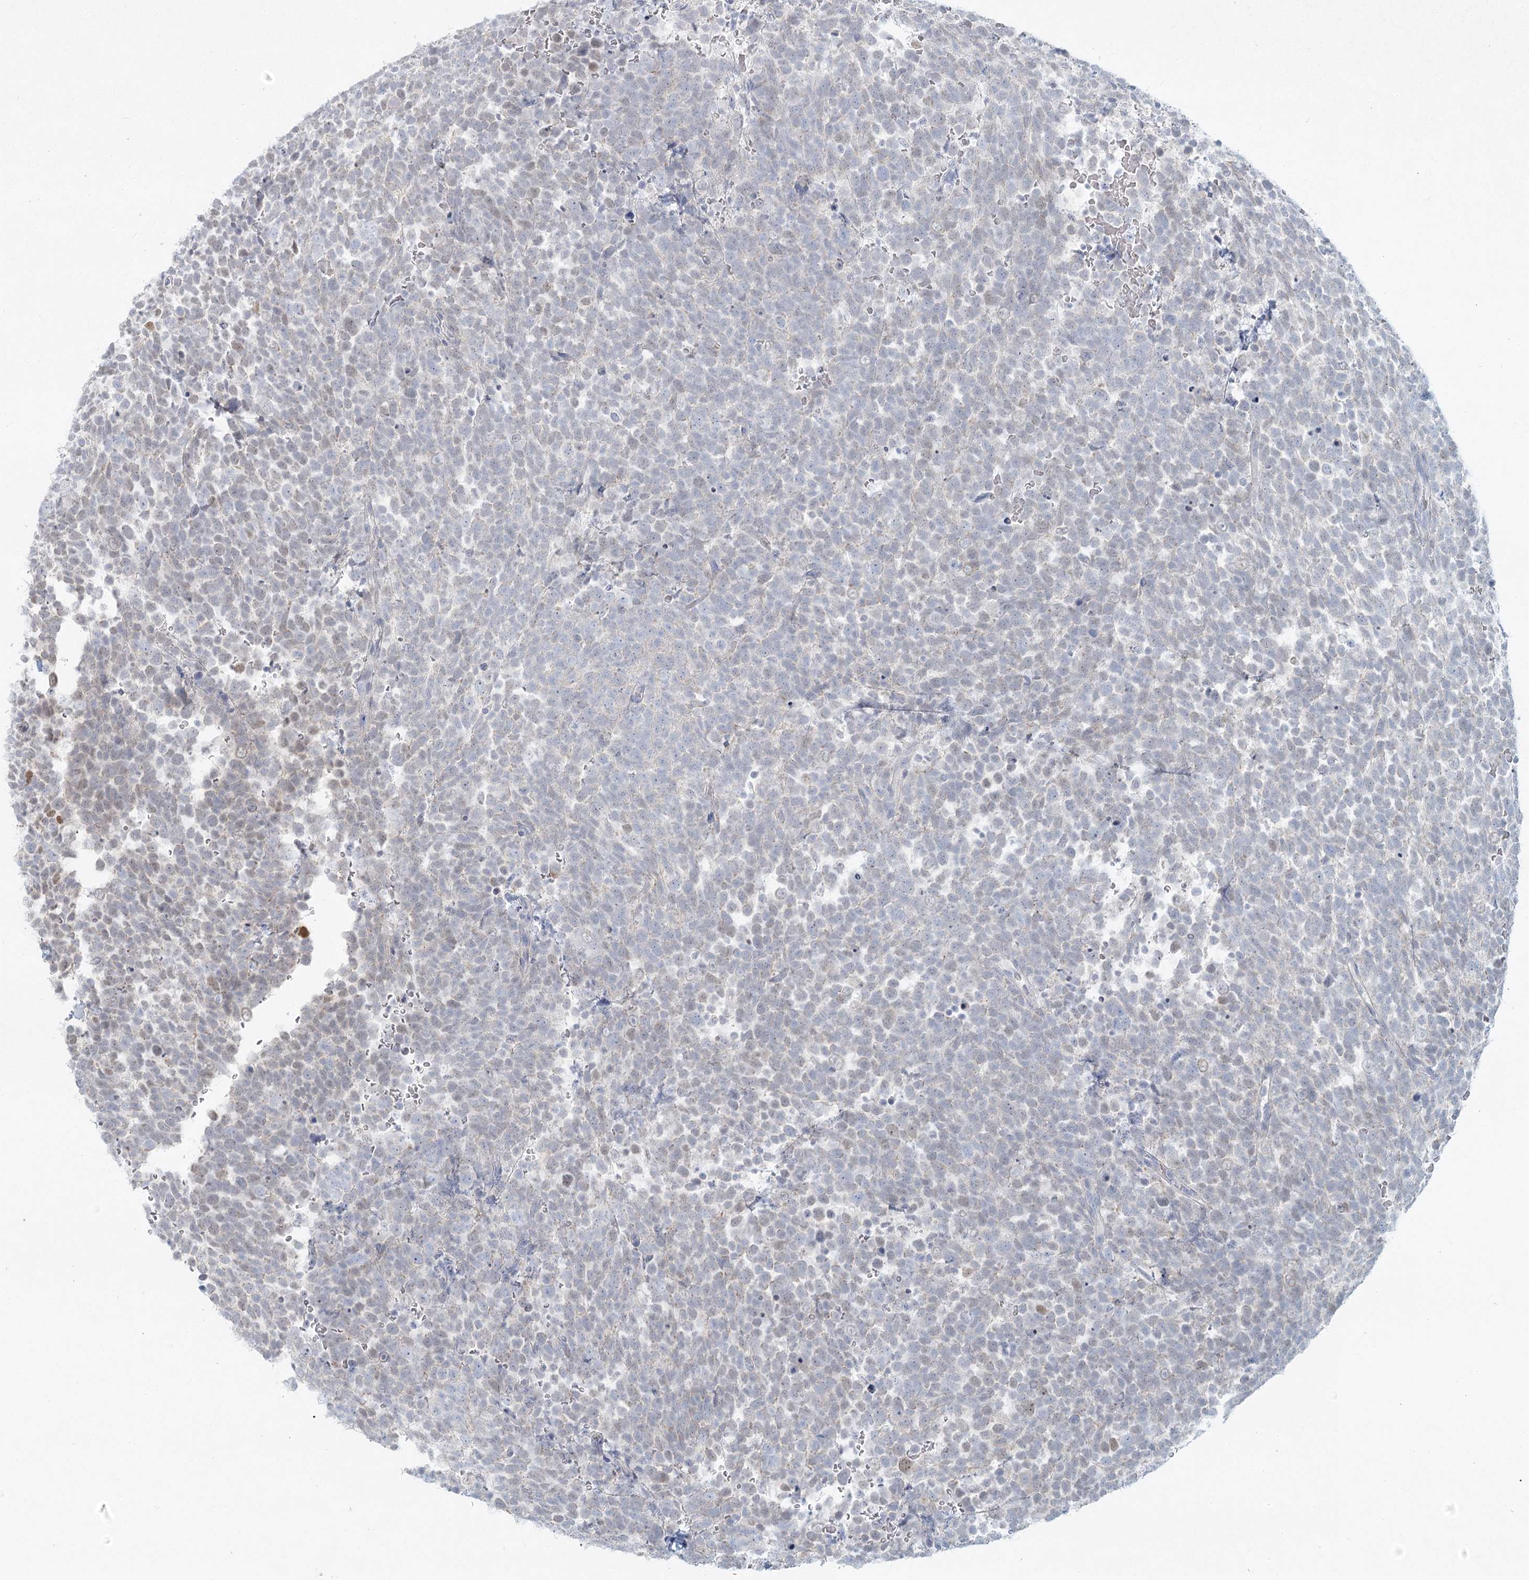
{"staining": {"intensity": "weak", "quantity": "<25%", "location": "nuclear"}, "tissue": "urothelial cancer", "cell_type": "Tumor cells", "image_type": "cancer", "snomed": [{"axis": "morphology", "description": "Urothelial carcinoma, High grade"}, {"axis": "topography", "description": "Urinary bladder"}], "caption": "The histopathology image displays no staining of tumor cells in urothelial cancer.", "gene": "LRP2BP", "patient": {"sex": "female", "age": 82}}